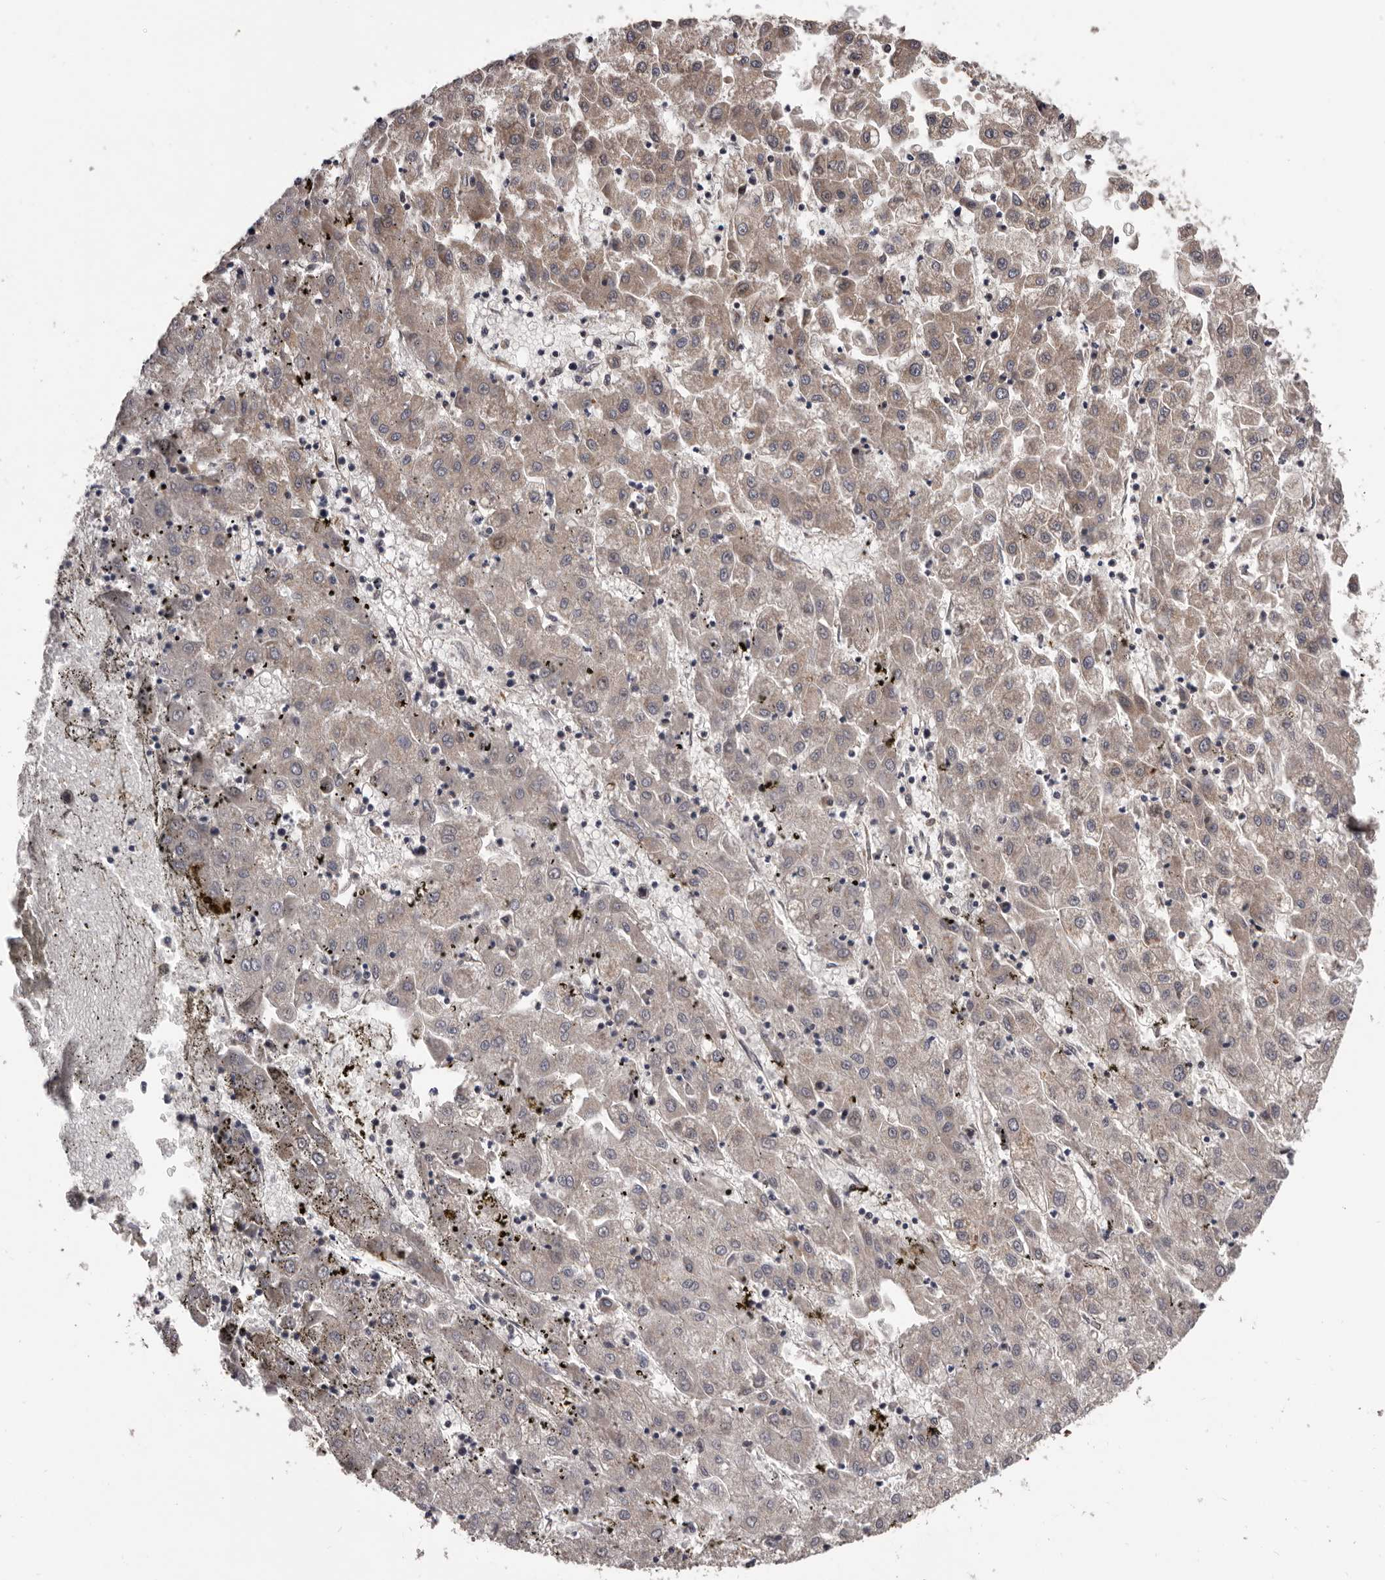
{"staining": {"intensity": "weak", "quantity": "25%-75%", "location": "cytoplasmic/membranous"}, "tissue": "liver cancer", "cell_type": "Tumor cells", "image_type": "cancer", "snomed": [{"axis": "morphology", "description": "Carcinoma, Hepatocellular, NOS"}, {"axis": "topography", "description": "Liver"}], "caption": "Protein analysis of liver cancer tissue demonstrates weak cytoplasmic/membranous positivity in approximately 25%-75% of tumor cells.", "gene": "PRKD1", "patient": {"sex": "male", "age": 72}}